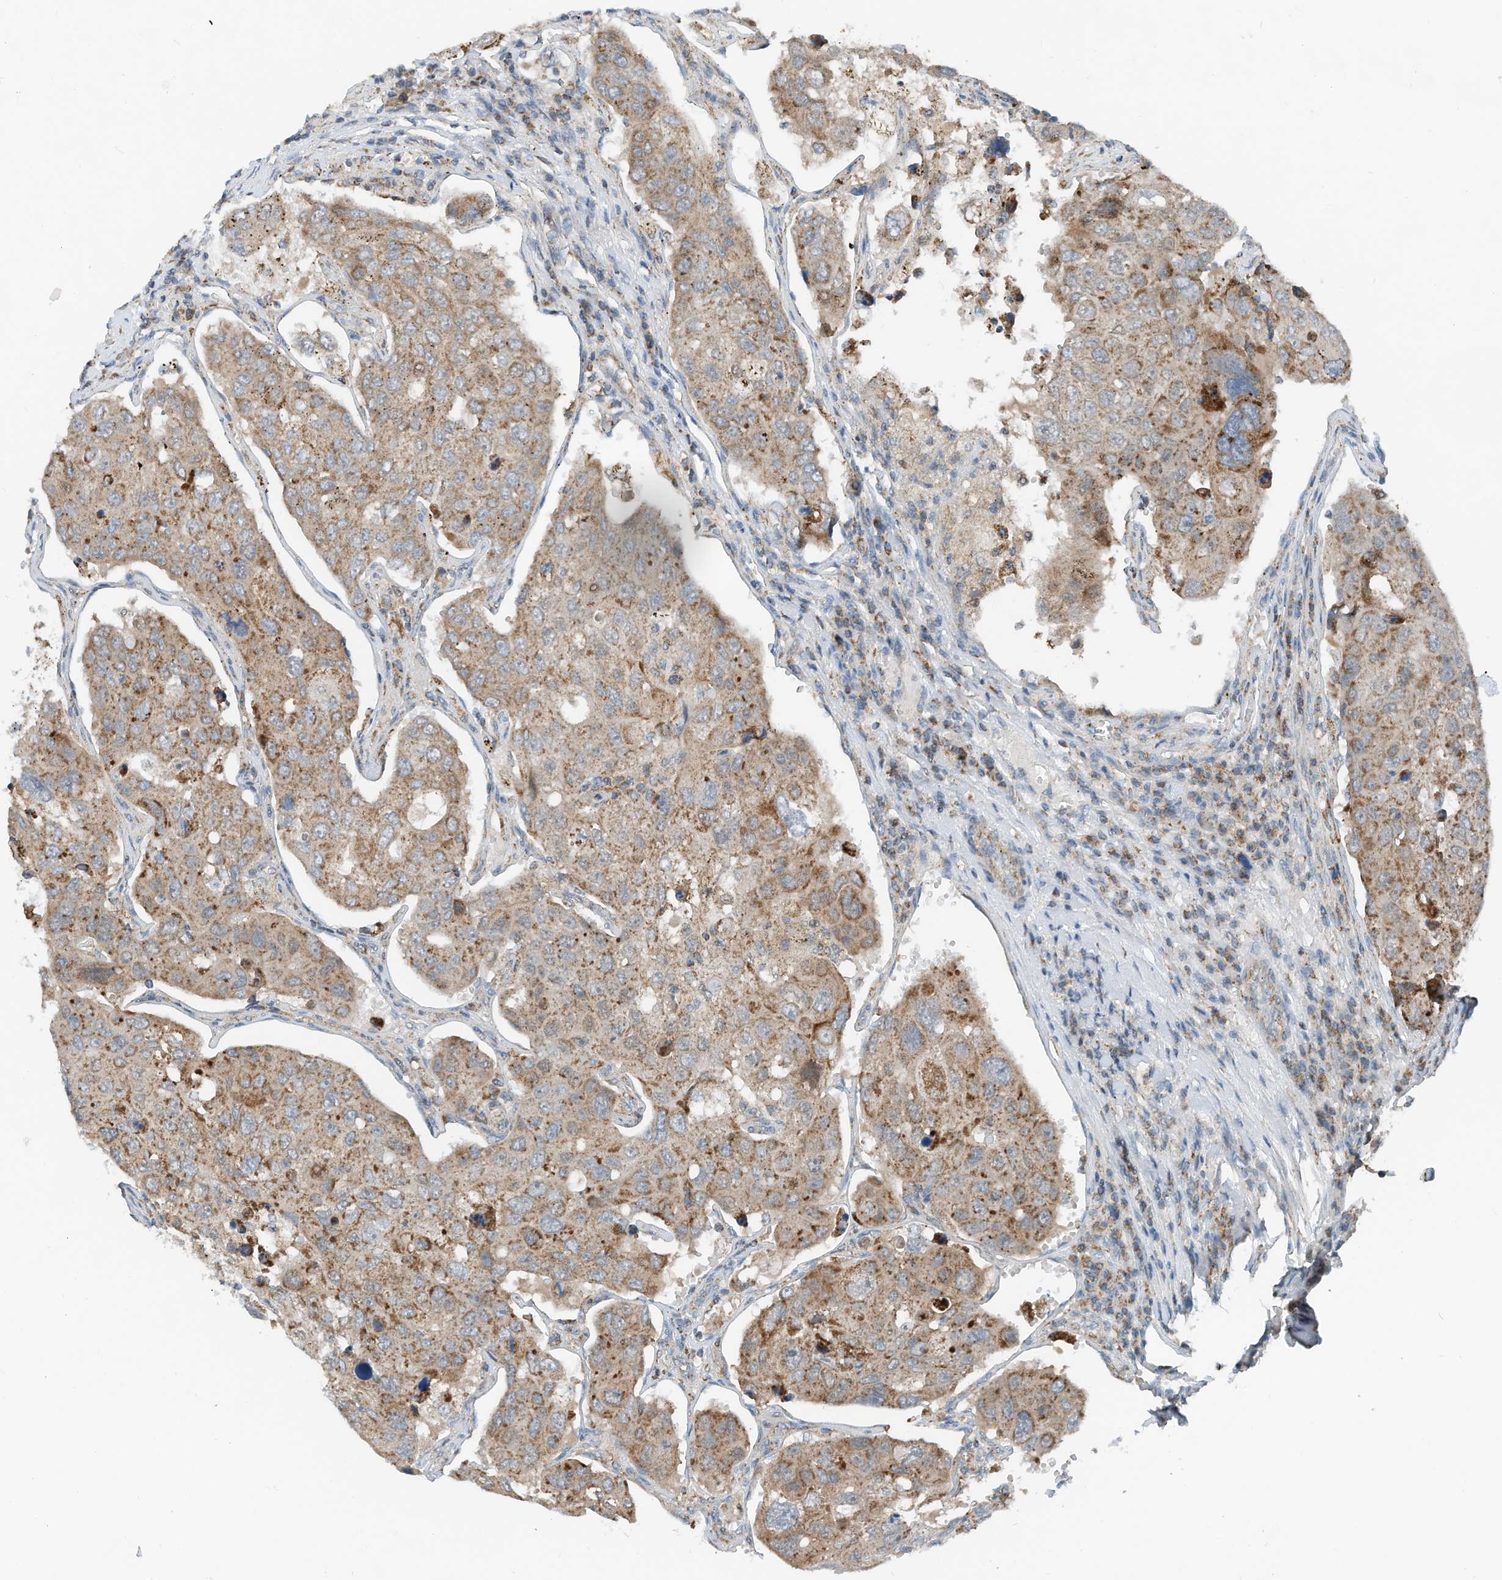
{"staining": {"intensity": "moderate", "quantity": ">75%", "location": "cytoplasmic/membranous"}, "tissue": "urothelial cancer", "cell_type": "Tumor cells", "image_type": "cancer", "snomed": [{"axis": "morphology", "description": "Urothelial carcinoma, High grade"}, {"axis": "topography", "description": "Lymph node"}, {"axis": "topography", "description": "Urinary bladder"}], "caption": "Immunohistochemical staining of human urothelial carcinoma (high-grade) reveals medium levels of moderate cytoplasmic/membranous protein positivity in about >75% of tumor cells.", "gene": "RMND1", "patient": {"sex": "male", "age": 51}}